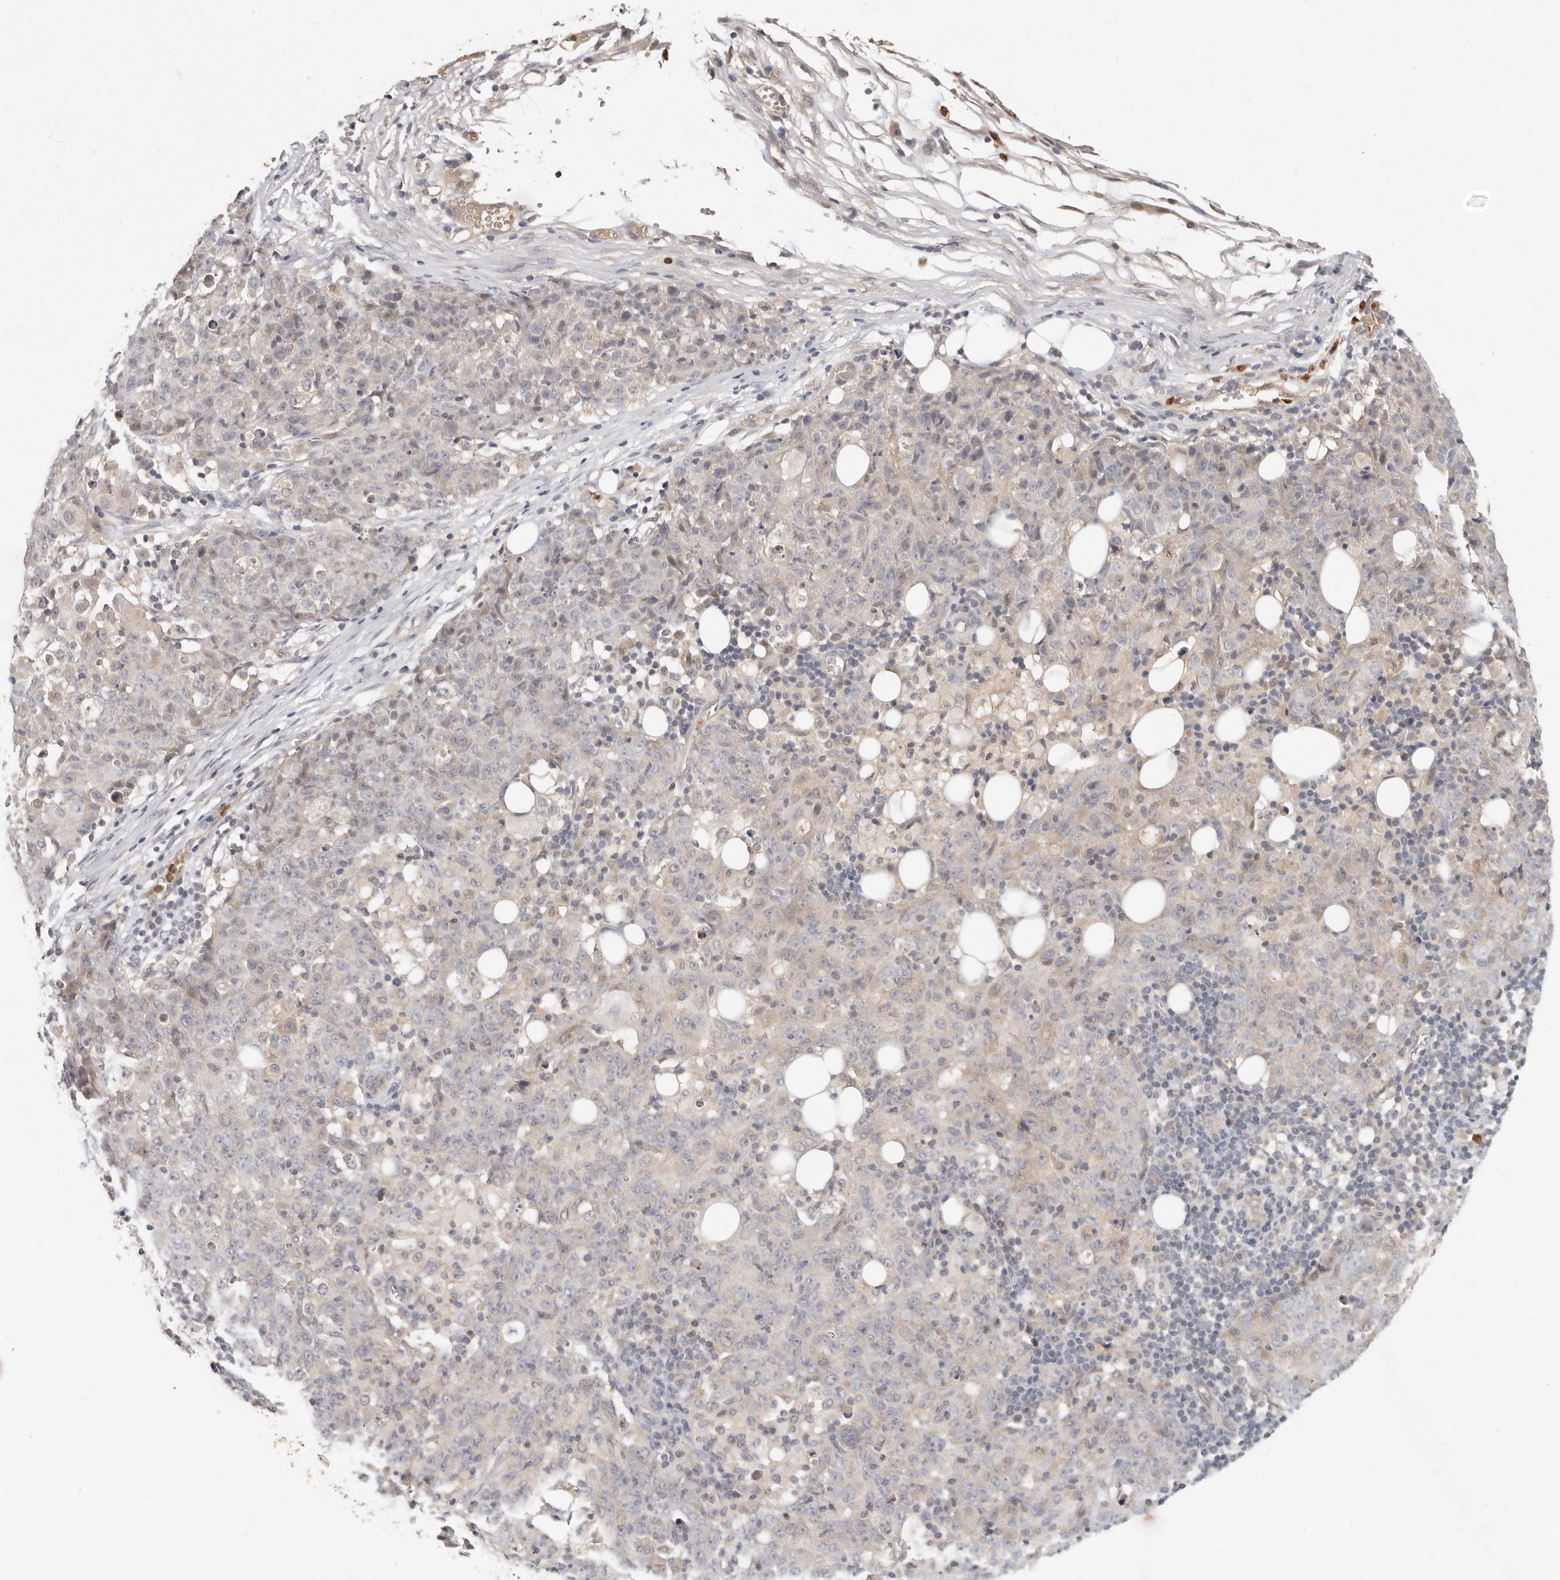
{"staining": {"intensity": "negative", "quantity": "none", "location": "none"}, "tissue": "ovarian cancer", "cell_type": "Tumor cells", "image_type": "cancer", "snomed": [{"axis": "morphology", "description": "Carcinoma, endometroid"}, {"axis": "topography", "description": "Ovary"}], "caption": "Image shows no protein expression in tumor cells of ovarian cancer (endometroid carcinoma) tissue.", "gene": "USP49", "patient": {"sex": "female", "age": 42}}